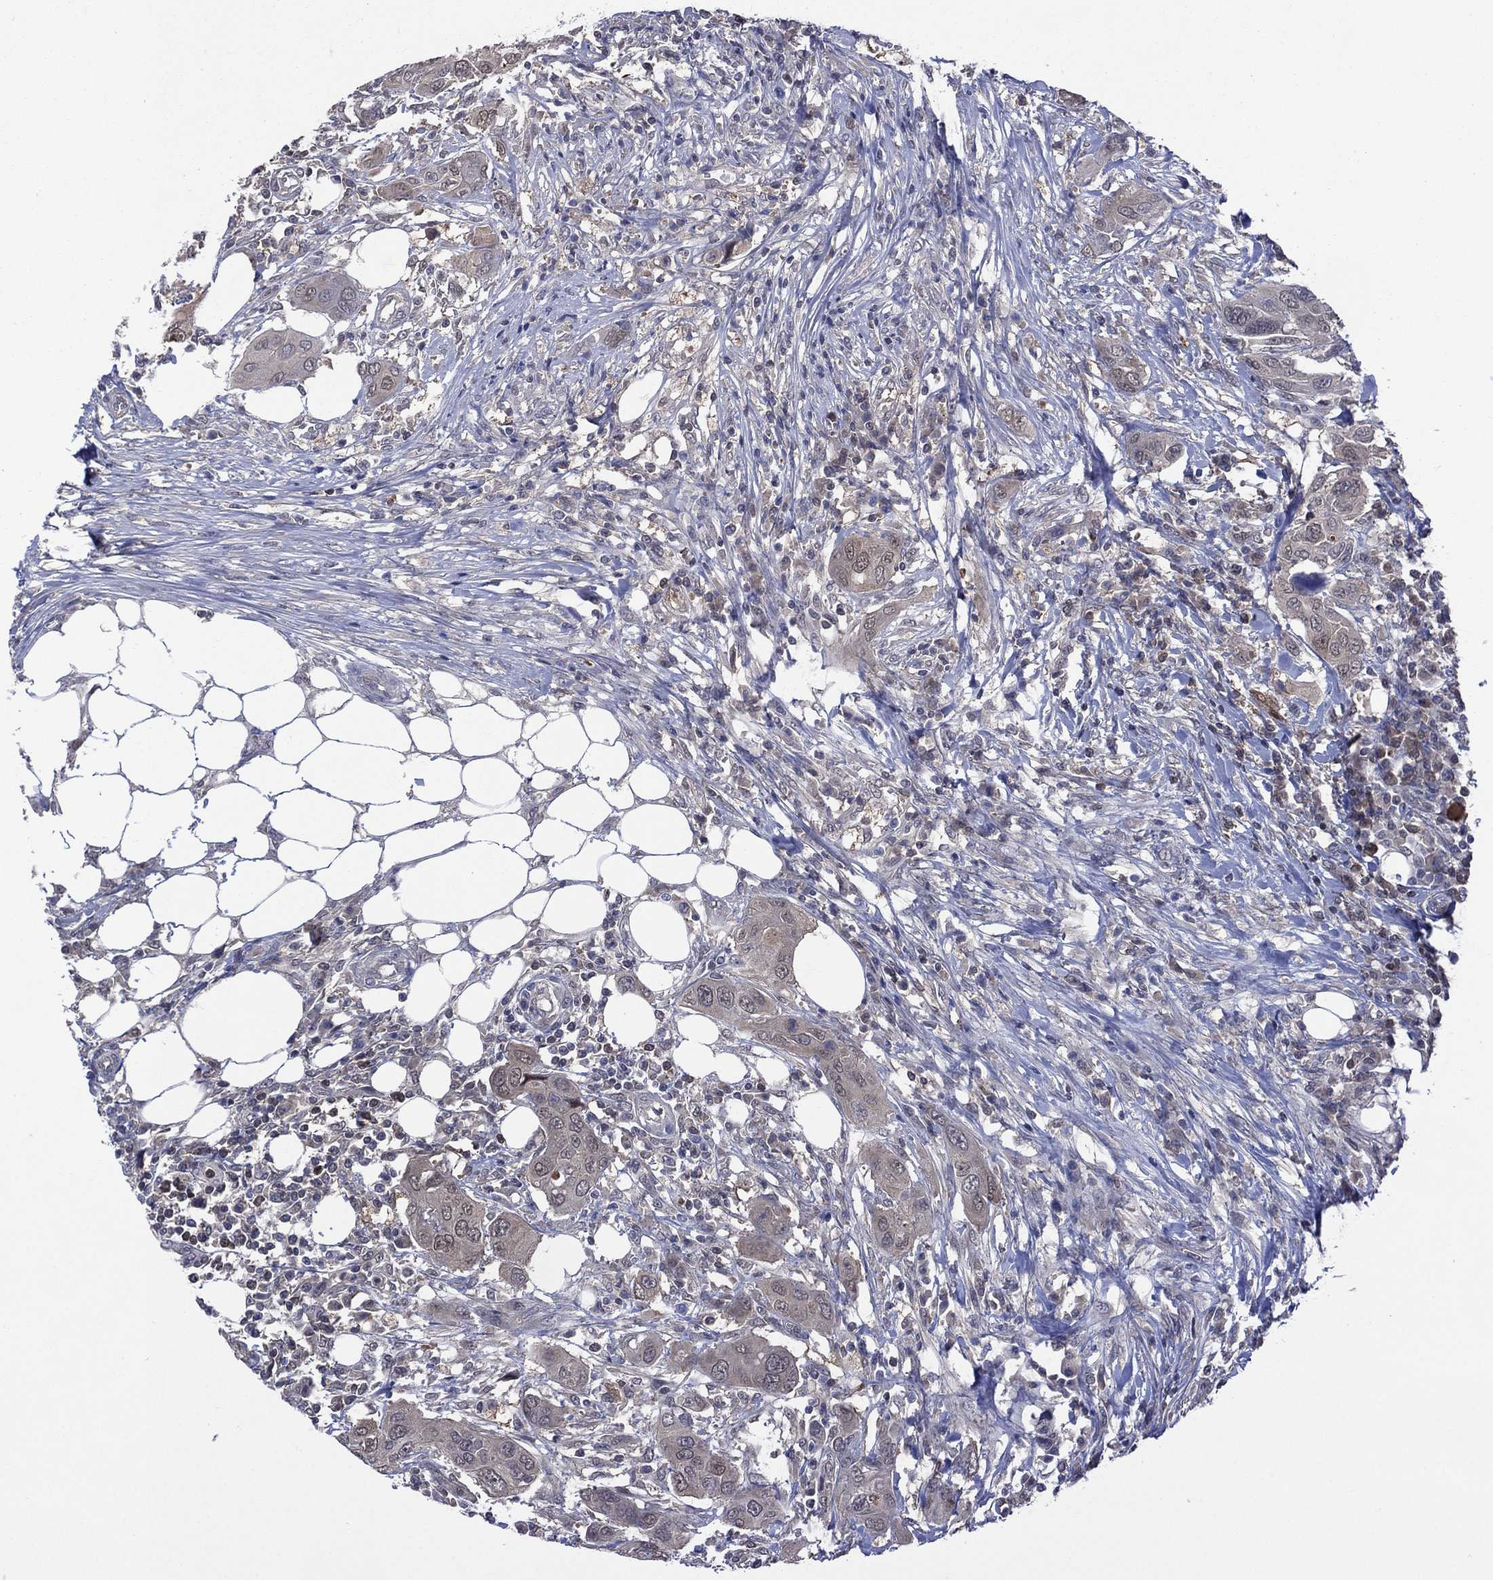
{"staining": {"intensity": "negative", "quantity": "none", "location": "none"}, "tissue": "urothelial cancer", "cell_type": "Tumor cells", "image_type": "cancer", "snomed": [{"axis": "morphology", "description": "Urothelial carcinoma, NOS"}, {"axis": "morphology", "description": "Urothelial carcinoma, High grade"}, {"axis": "topography", "description": "Urinary bladder"}], "caption": "Histopathology image shows no significant protein staining in tumor cells of urothelial cancer.", "gene": "MTAP", "patient": {"sex": "male", "age": 63}}